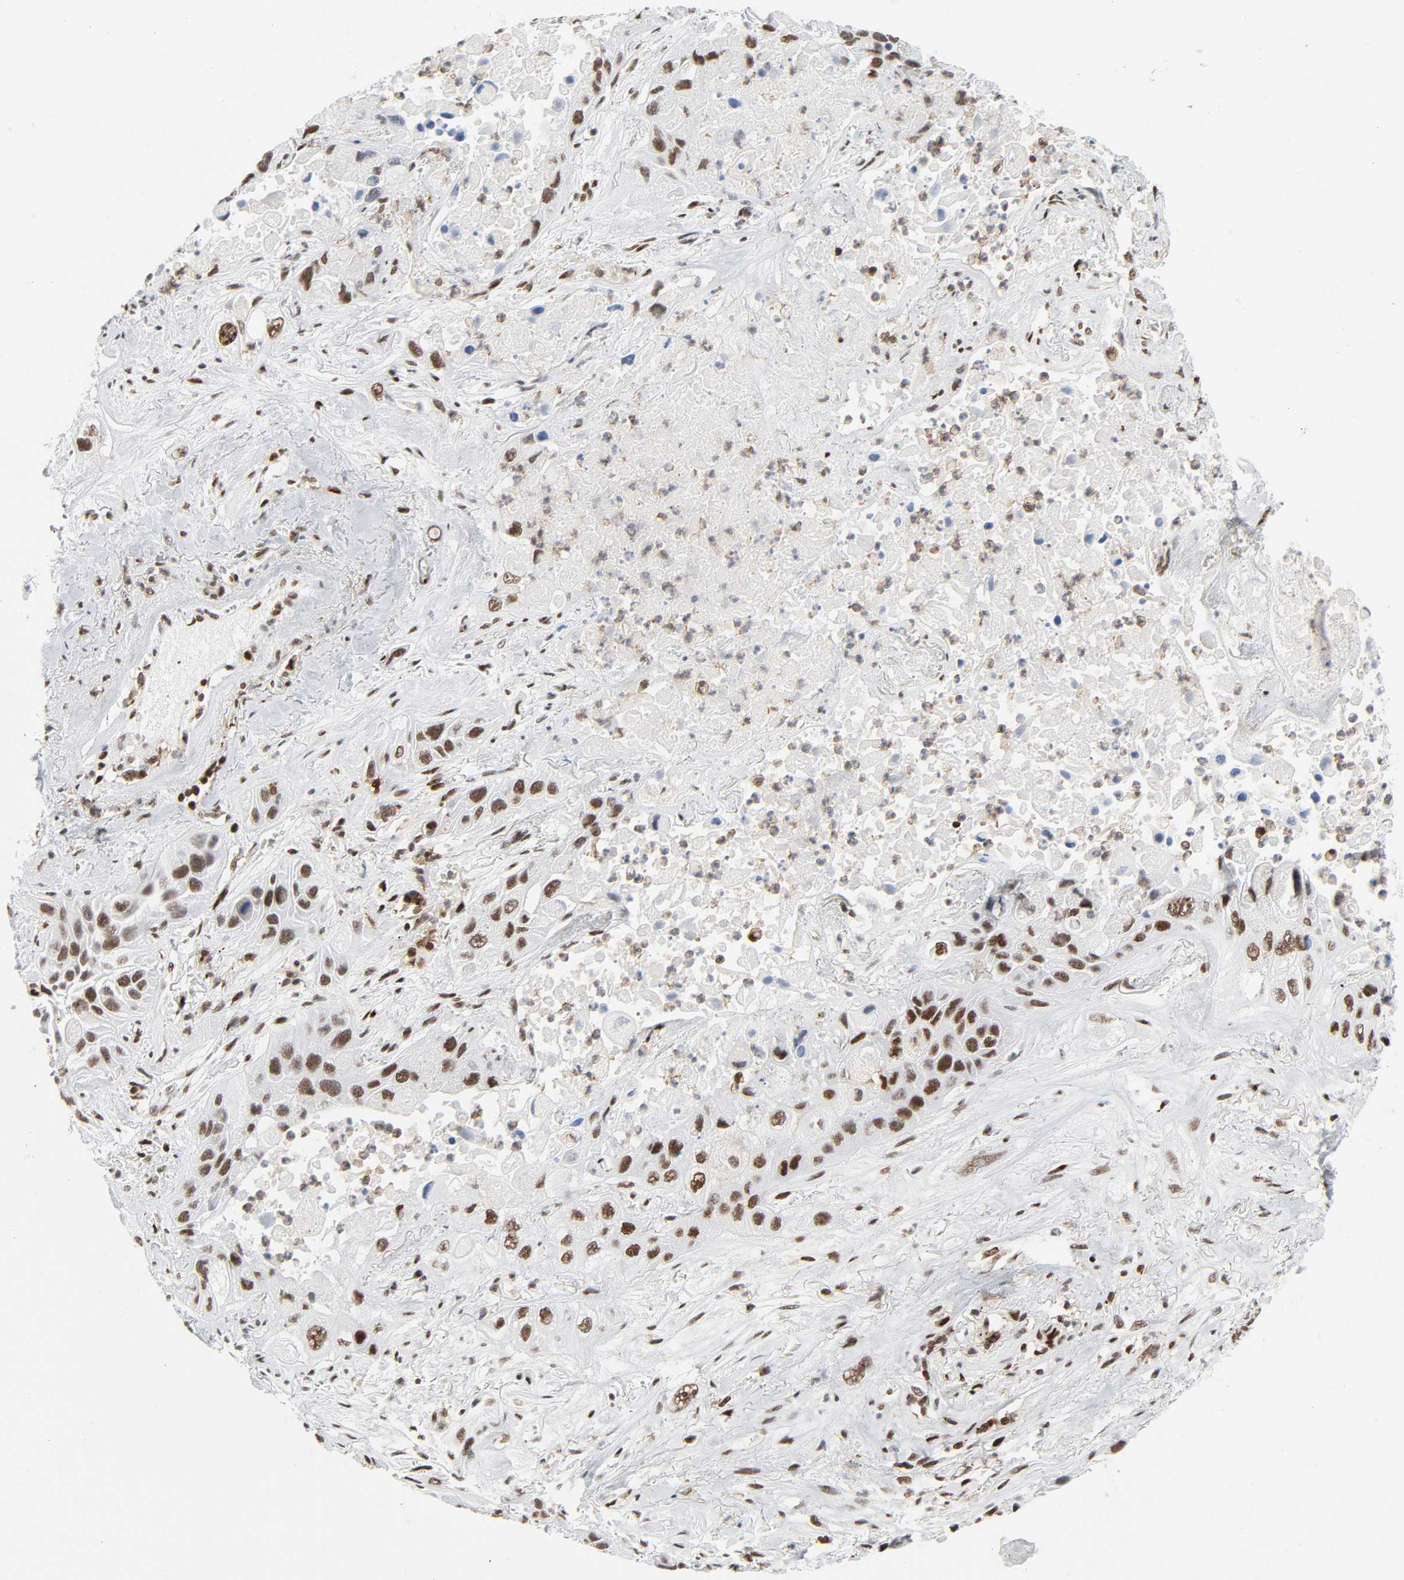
{"staining": {"intensity": "moderate", "quantity": ">75%", "location": "nuclear"}, "tissue": "lung cancer", "cell_type": "Tumor cells", "image_type": "cancer", "snomed": [{"axis": "morphology", "description": "Squamous cell carcinoma, NOS"}, {"axis": "topography", "description": "Lung"}], "caption": "Immunohistochemistry (IHC) (DAB) staining of human lung squamous cell carcinoma exhibits moderate nuclear protein staining in approximately >75% of tumor cells. Nuclei are stained in blue.", "gene": "WAS", "patient": {"sex": "female", "age": 76}}